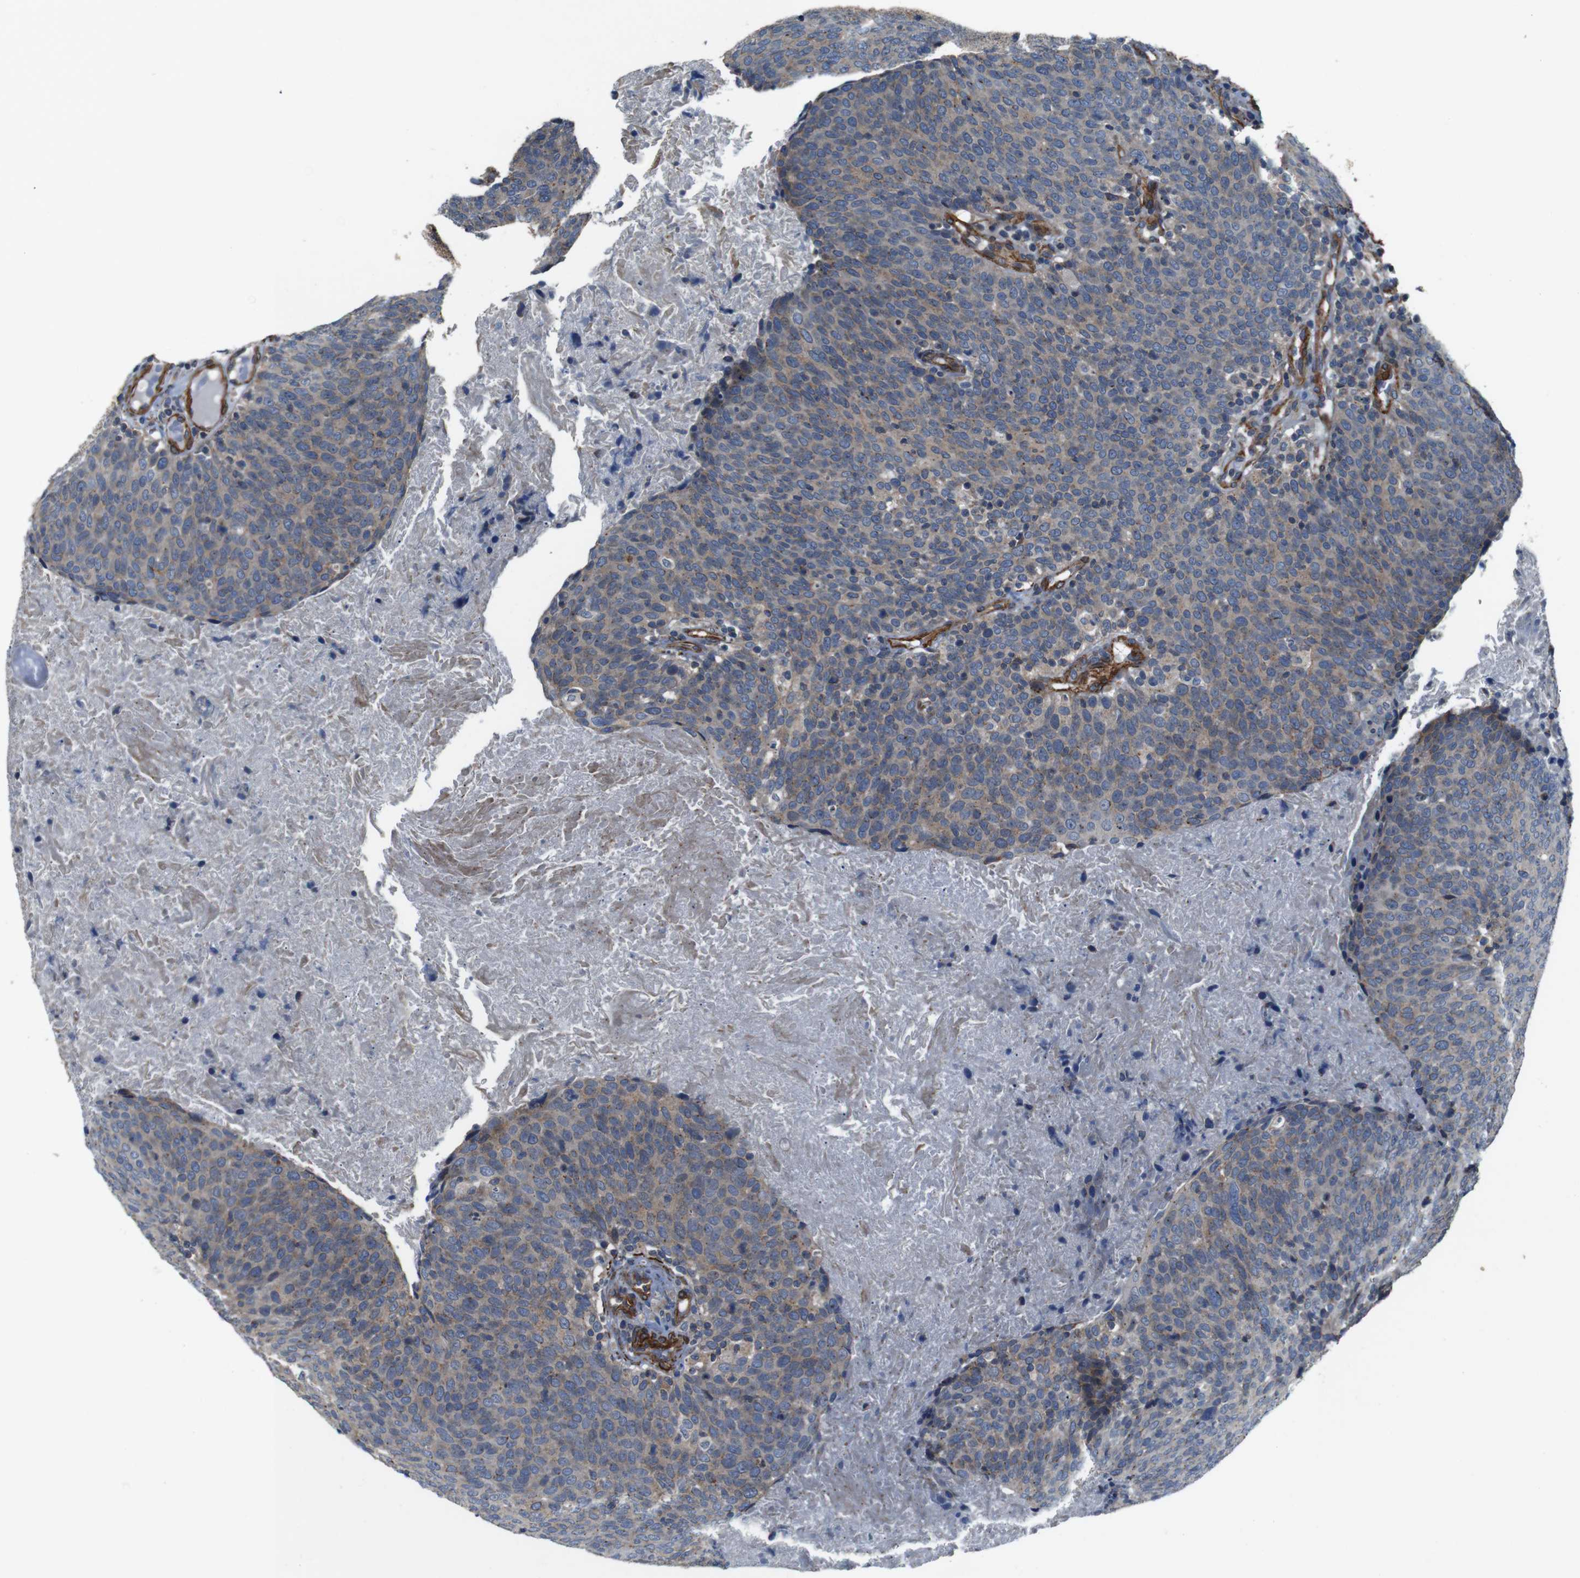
{"staining": {"intensity": "weak", "quantity": ">75%", "location": "cytoplasmic/membranous"}, "tissue": "head and neck cancer", "cell_type": "Tumor cells", "image_type": "cancer", "snomed": [{"axis": "morphology", "description": "Squamous cell carcinoma, NOS"}, {"axis": "morphology", "description": "Squamous cell carcinoma, metastatic, NOS"}, {"axis": "topography", "description": "Lymph node"}, {"axis": "topography", "description": "Head-Neck"}], "caption": "A low amount of weak cytoplasmic/membranous expression is seen in approximately >75% of tumor cells in head and neck cancer tissue.", "gene": "GGT7", "patient": {"sex": "male", "age": 62}}